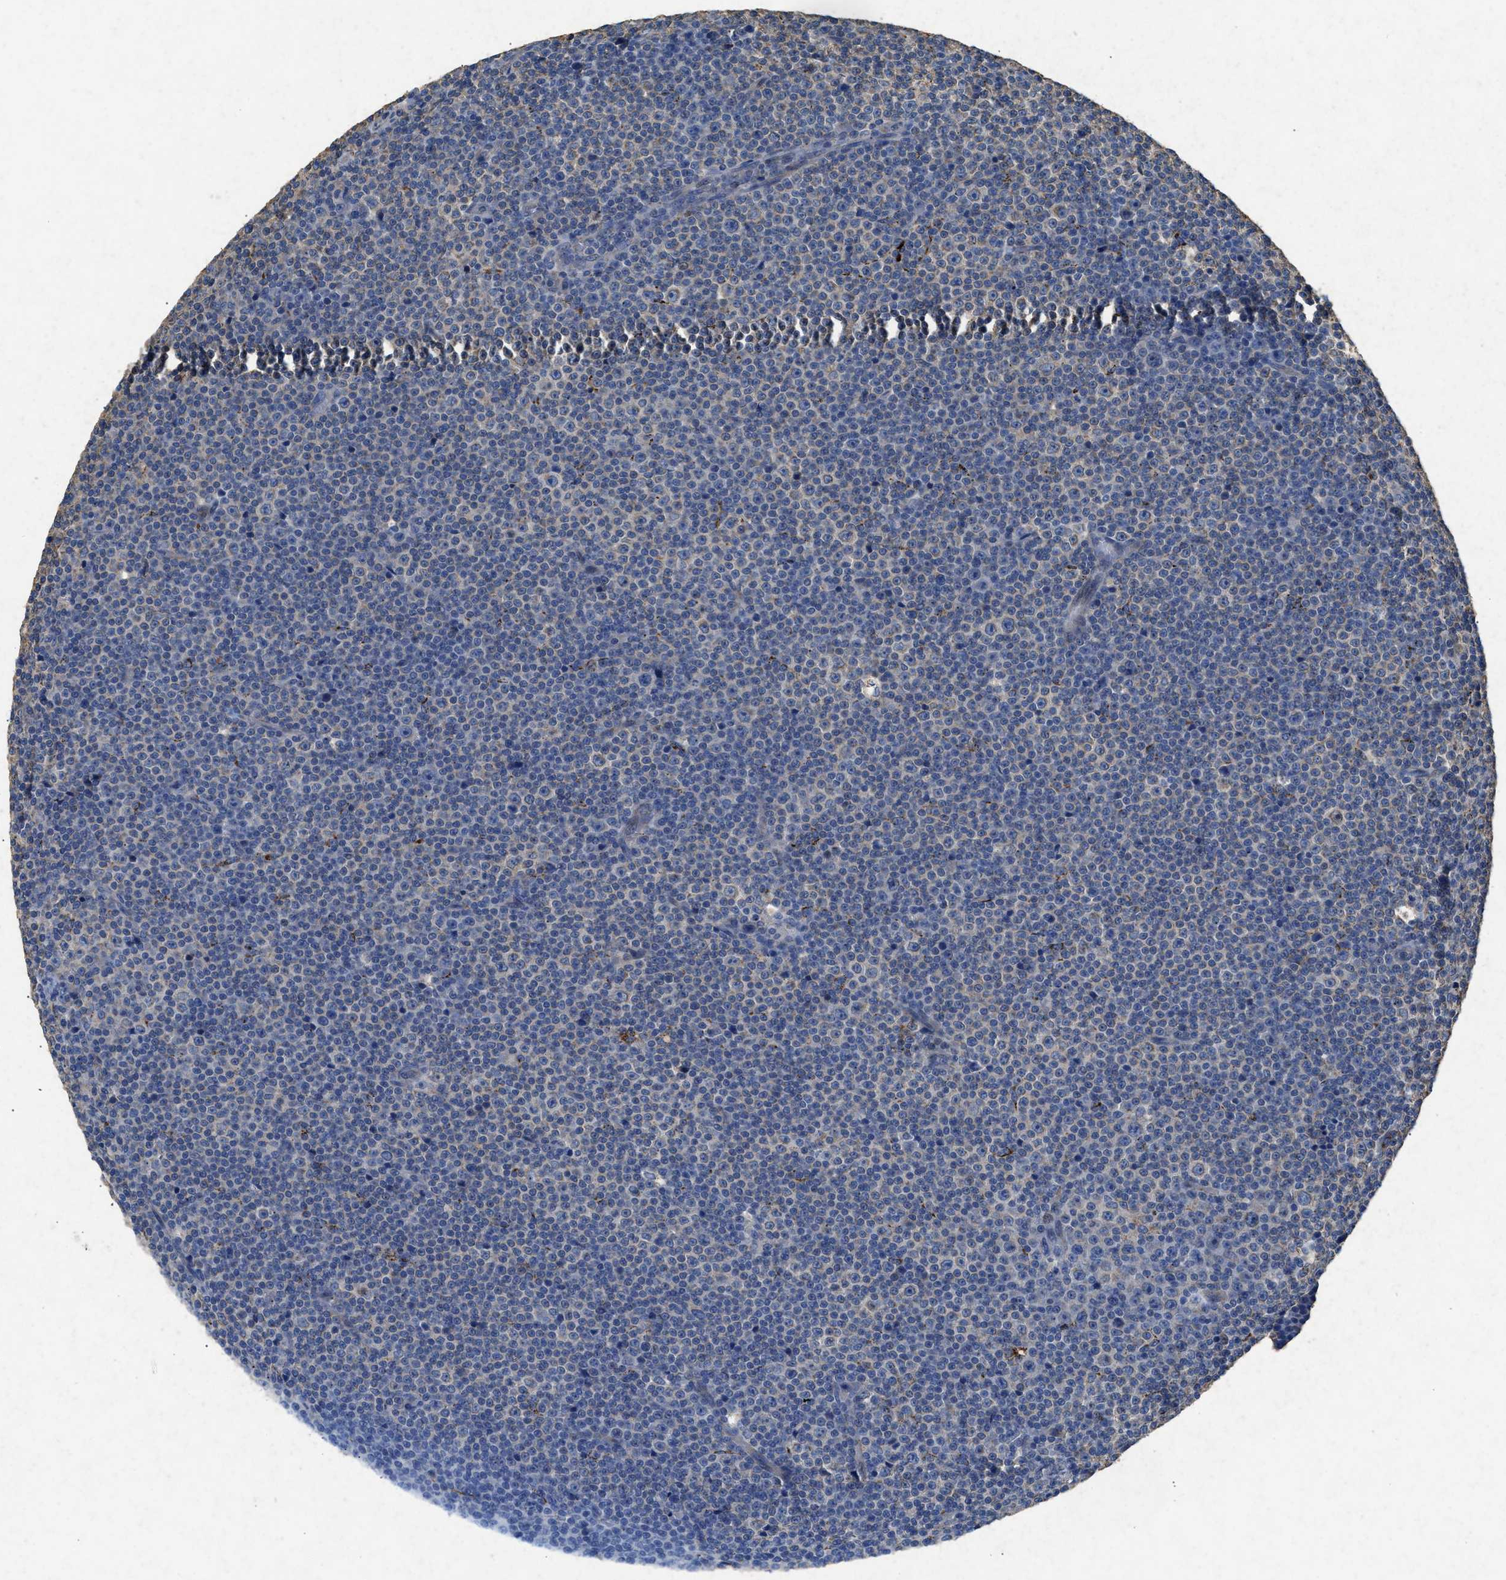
{"staining": {"intensity": "negative", "quantity": "none", "location": "none"}, "tissue": "lymphoma", "cell_type": "Tumor cells", "image_type": "cancer", "snomed": [{"axis": "morphology", "description": "Malignant lymphoma, non-Hodgkin's type, Low grade"}, {"axis": "topography", "description": "Lymph node"}], "caption": "Immunohistochemistry image of neoplastic tissue: human low-grade malignant lymphoma, non-Hodgkin's type stained with DAB (3,3'-diaminobenzidine) shows no significant protein expression in tumor cells.", "gene": "CDK15", "patient": {"sex": "female", "age": 67}}